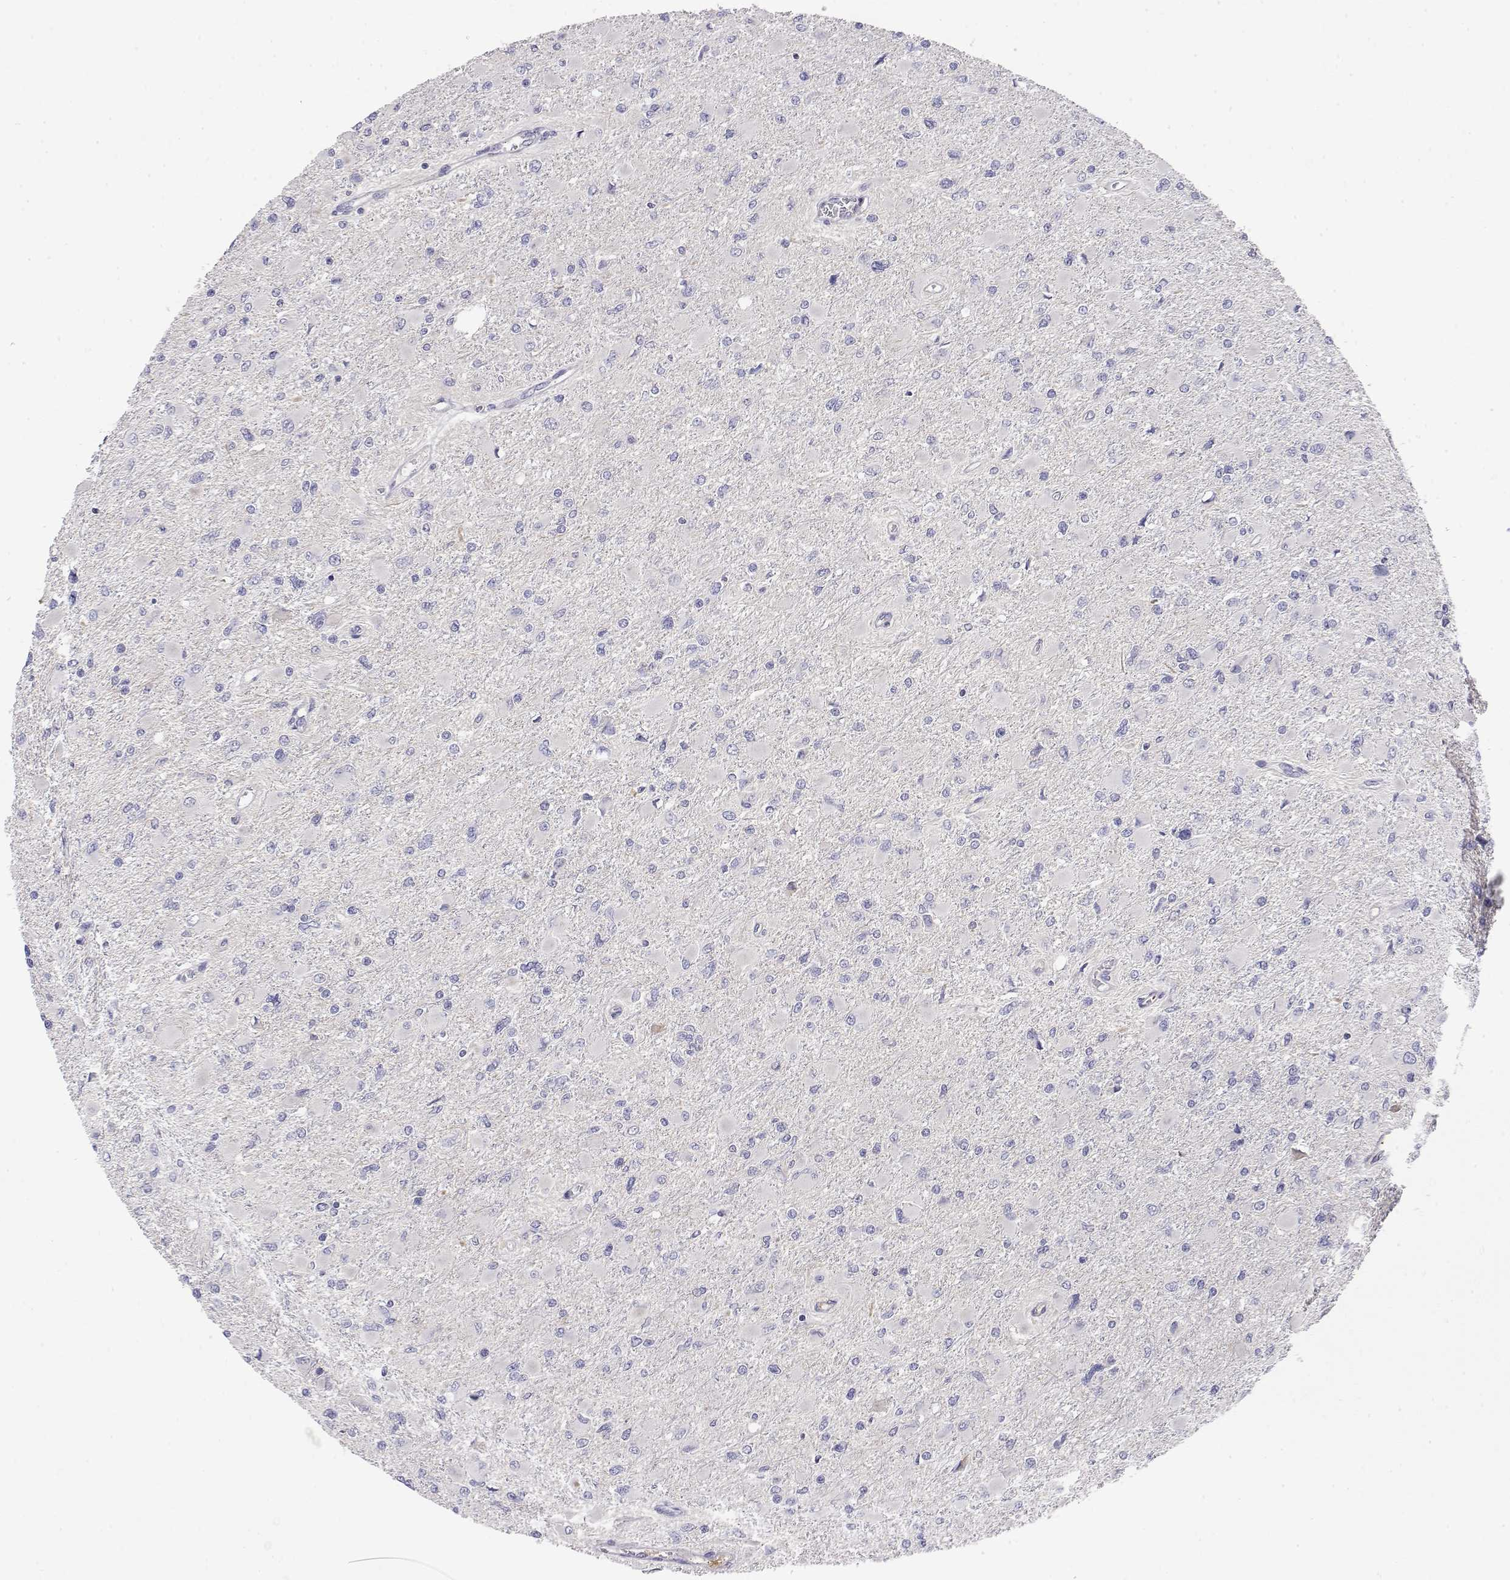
{"staining": {"intensity": "negative", "quantity": "none", "location": "none"}, "tissue": "glioma", "cell_type": "Tumor cells", "image_type": "cancer", "snomed": [{"axis": "morphology", "description": "Glioma, malignant, High grade"}, {"axis": "topography", "description": "Cerebral cortex"}], "caption": "The immunohistochemistry (IHC) histopathology image has no significant positivity in tumor cells of glioma tissue.", "gene": "GGACT", "patient": {"sex": "female", "age": 36}}